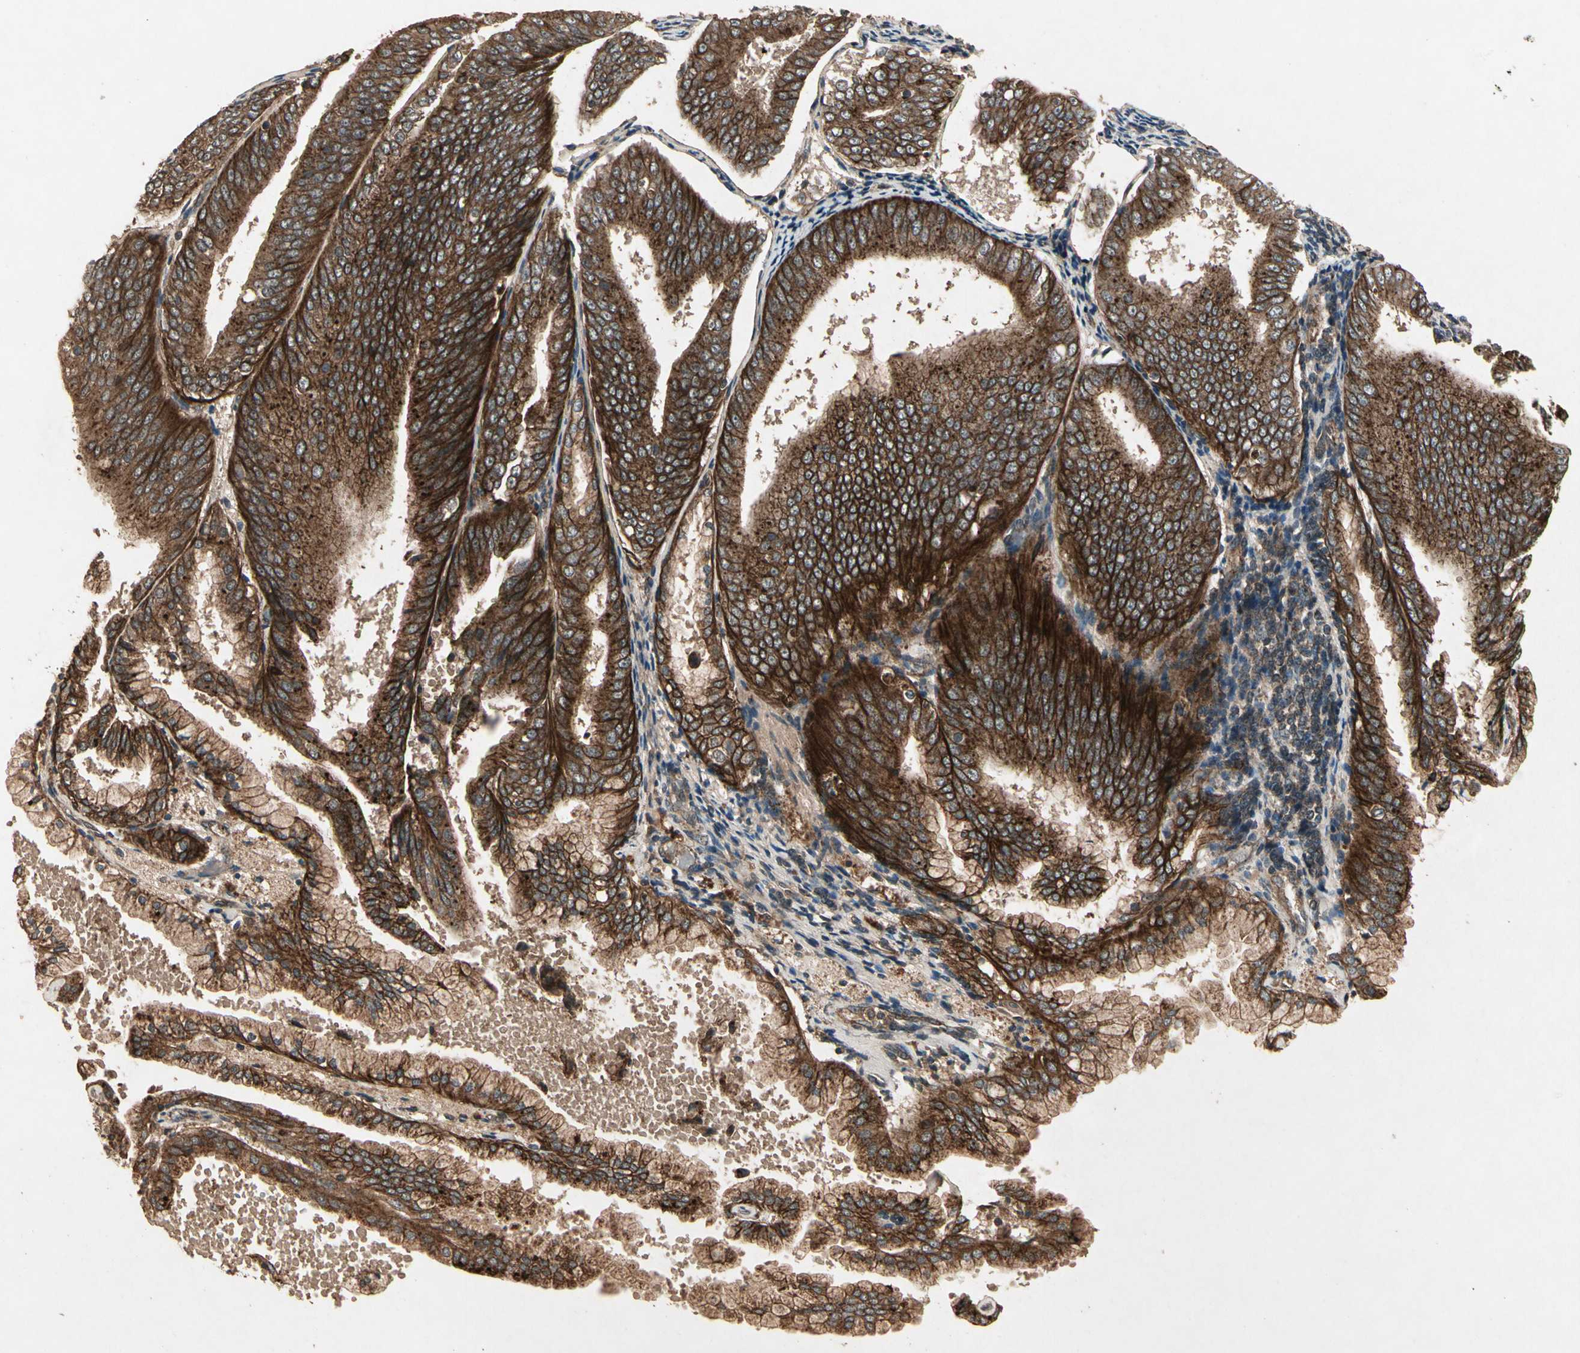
{"staining": {"intensity": "strong", "quantity": ">75%", "location": "cytoplasmic/membranous"}, "tissue": "endometrial cancer", "cell_type": "Tumor cells", "image_type": "cancer", "snomed": [{"axis": "morphology", "description": "Adenocarcinoma, NOS"}, {"axis": "topography", "description": "Endometrium"}], "caption": "Brown immunohistochemical staining in human adenocarcinoma (endometrial) displays strong cytoplasmic/membranous staining in approximately >75% of tumor cells.", "gene": "FLOT1", "patient": {"sex": "female", "age": 63}}